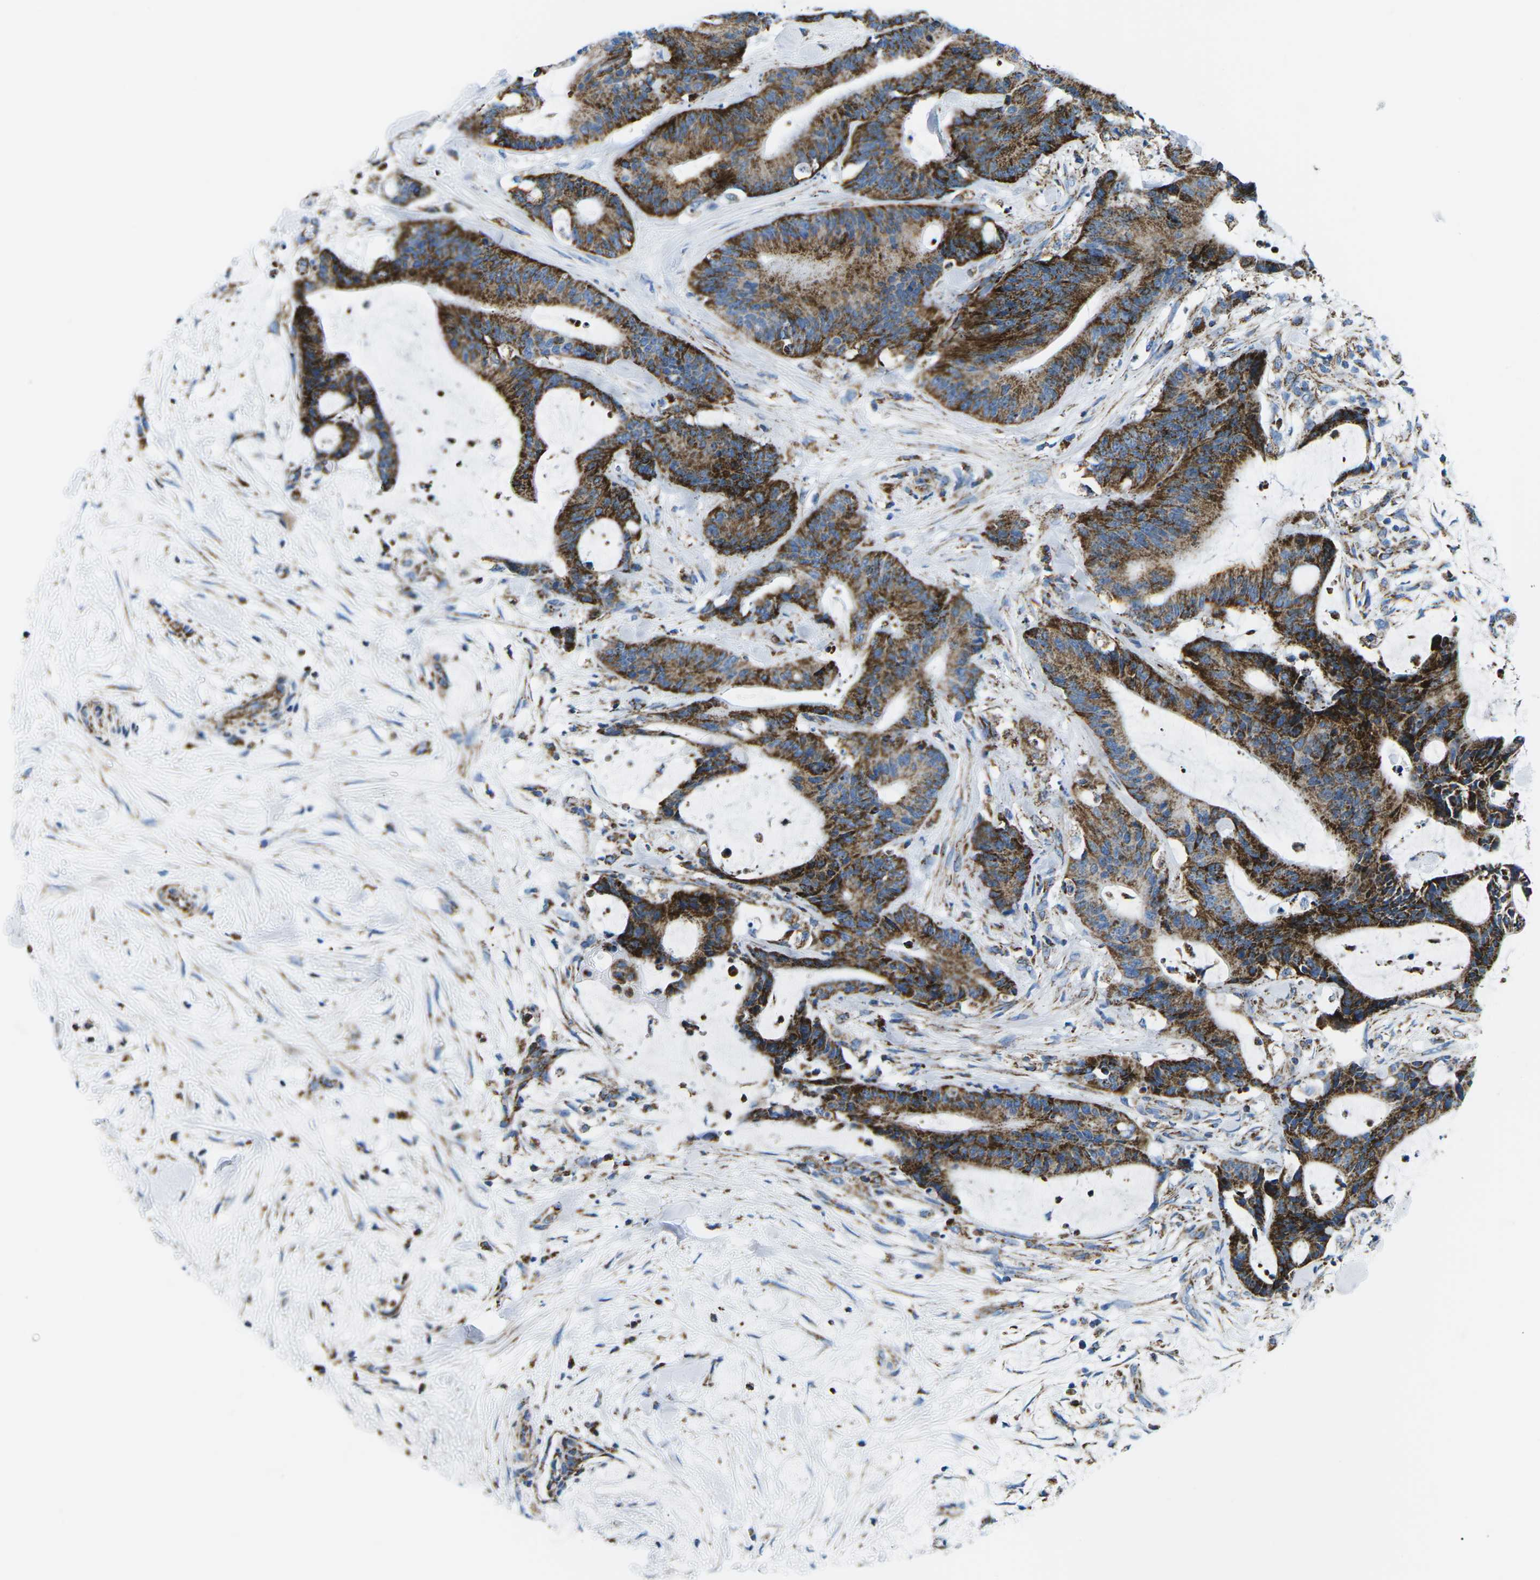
{"staining": {"intensity": "strong", "quantity": ">75%", "location": "cytoplasmic/membranous"}, "tissue": "liver cancer", "cell_type": "Tumor cells", "image_type": "cancer", "snomed": [{"axis": "morphology", "description": "Cholangiocarcinoma"}, {"axis": "topography", "description": "Liver"}], "caption": "Liver cancer (cholangiocarcinoma) tissue displays strong cytoplasmic/membranous positivity in approximately >75% of tumor cells Nuclei are stained in blue.", "gene": "COX6C", "patient": {"sex": "female", "age": 73}}